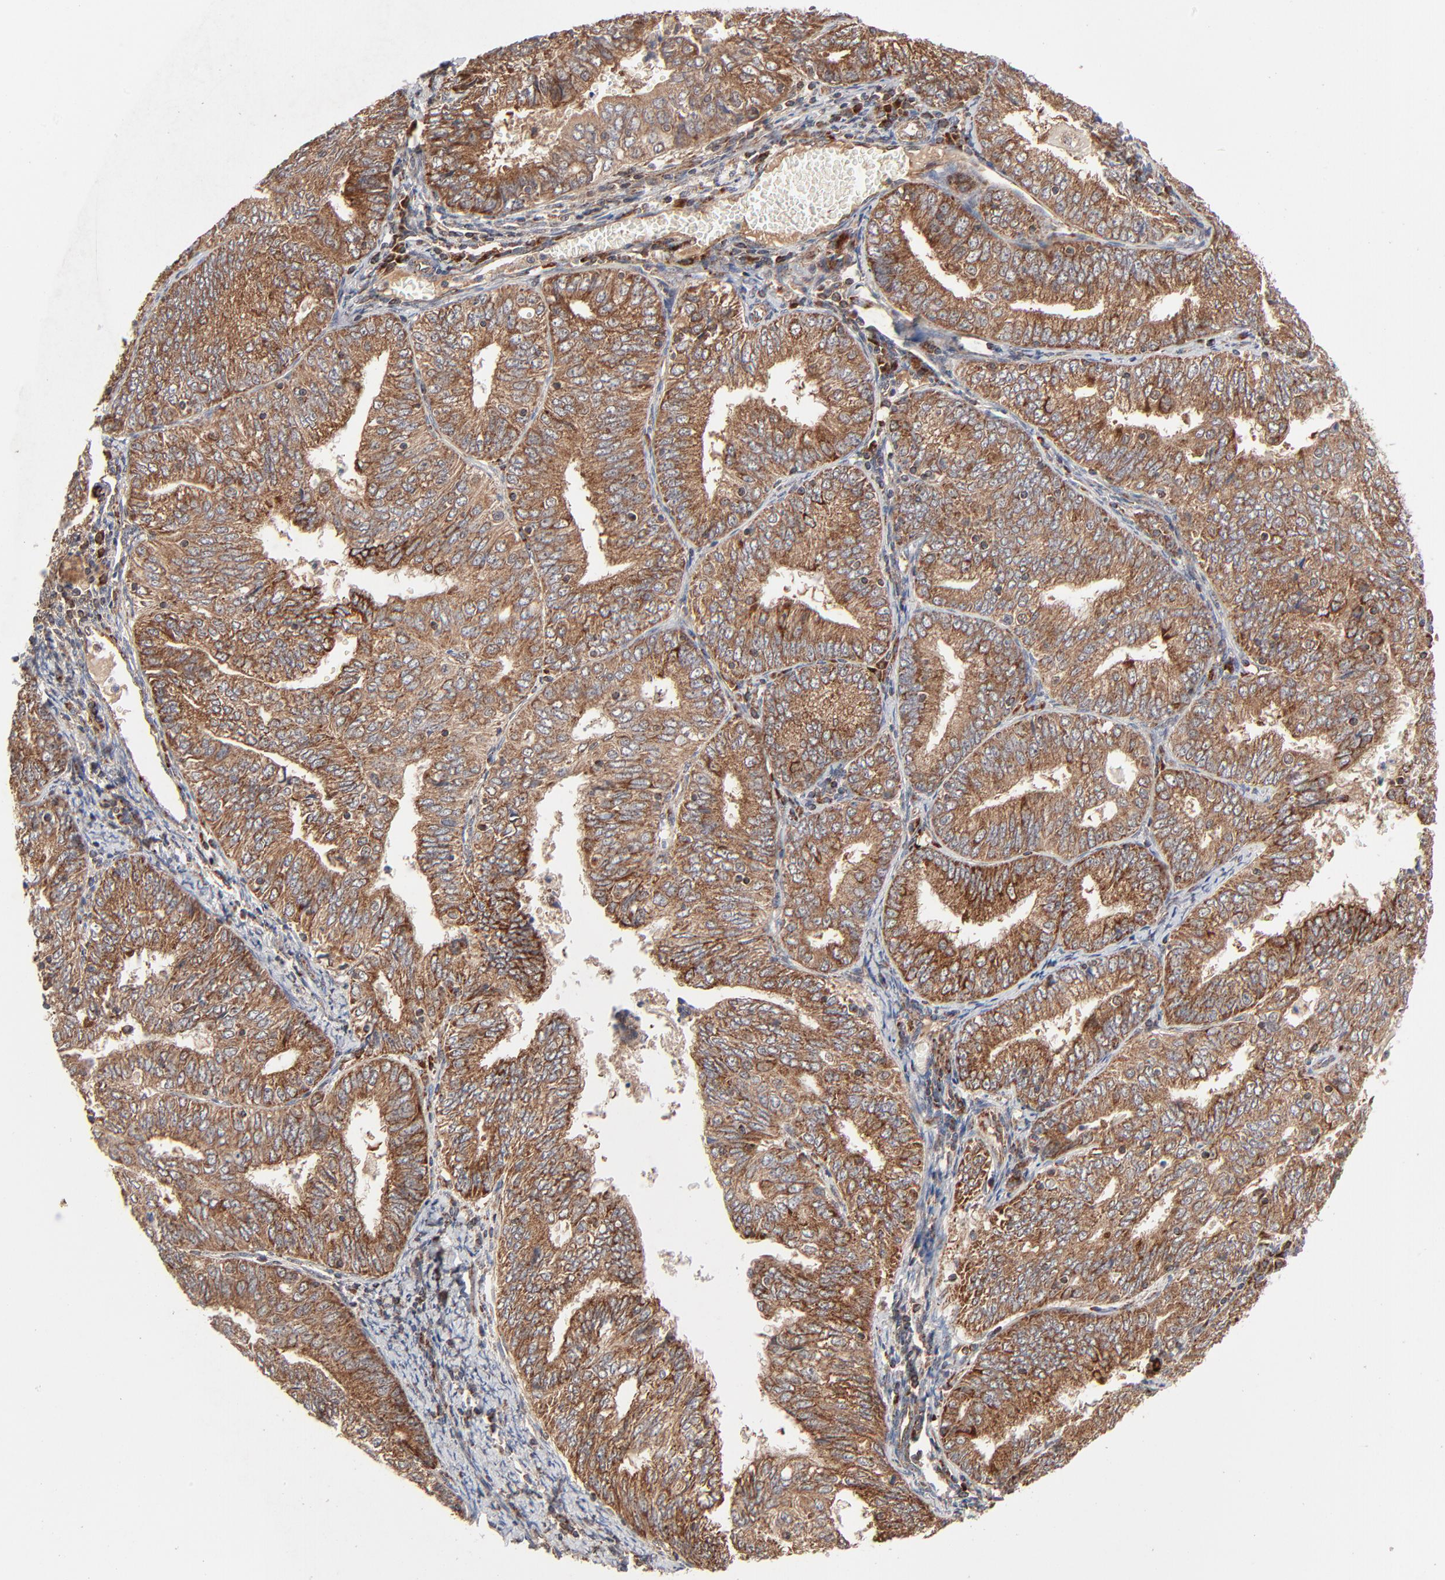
{"staining": {"intensity": "strong", "quantity": ">75%", "location": "cytoplasmic/membranous"}, "tissue": "endometrial cancer", "cell_type": "Tumor cells", "image_type": "cancer", "snomed": [{"axis": "morphology", "description": "Adenocarcinoma, NOS"}, {"axis": "topography", "description": "Endometrium"}], "caption": "Endometrial cancer (adenocarcinoma) stained for a protein demonstrates strong cytoplasmic/membranous positivity in tumor cells. (DAB IHC, brown staining for protein, blue staining for nuclei).", "gene": "ABLIM3", "patient": {"sex": "female", "age": 69}}